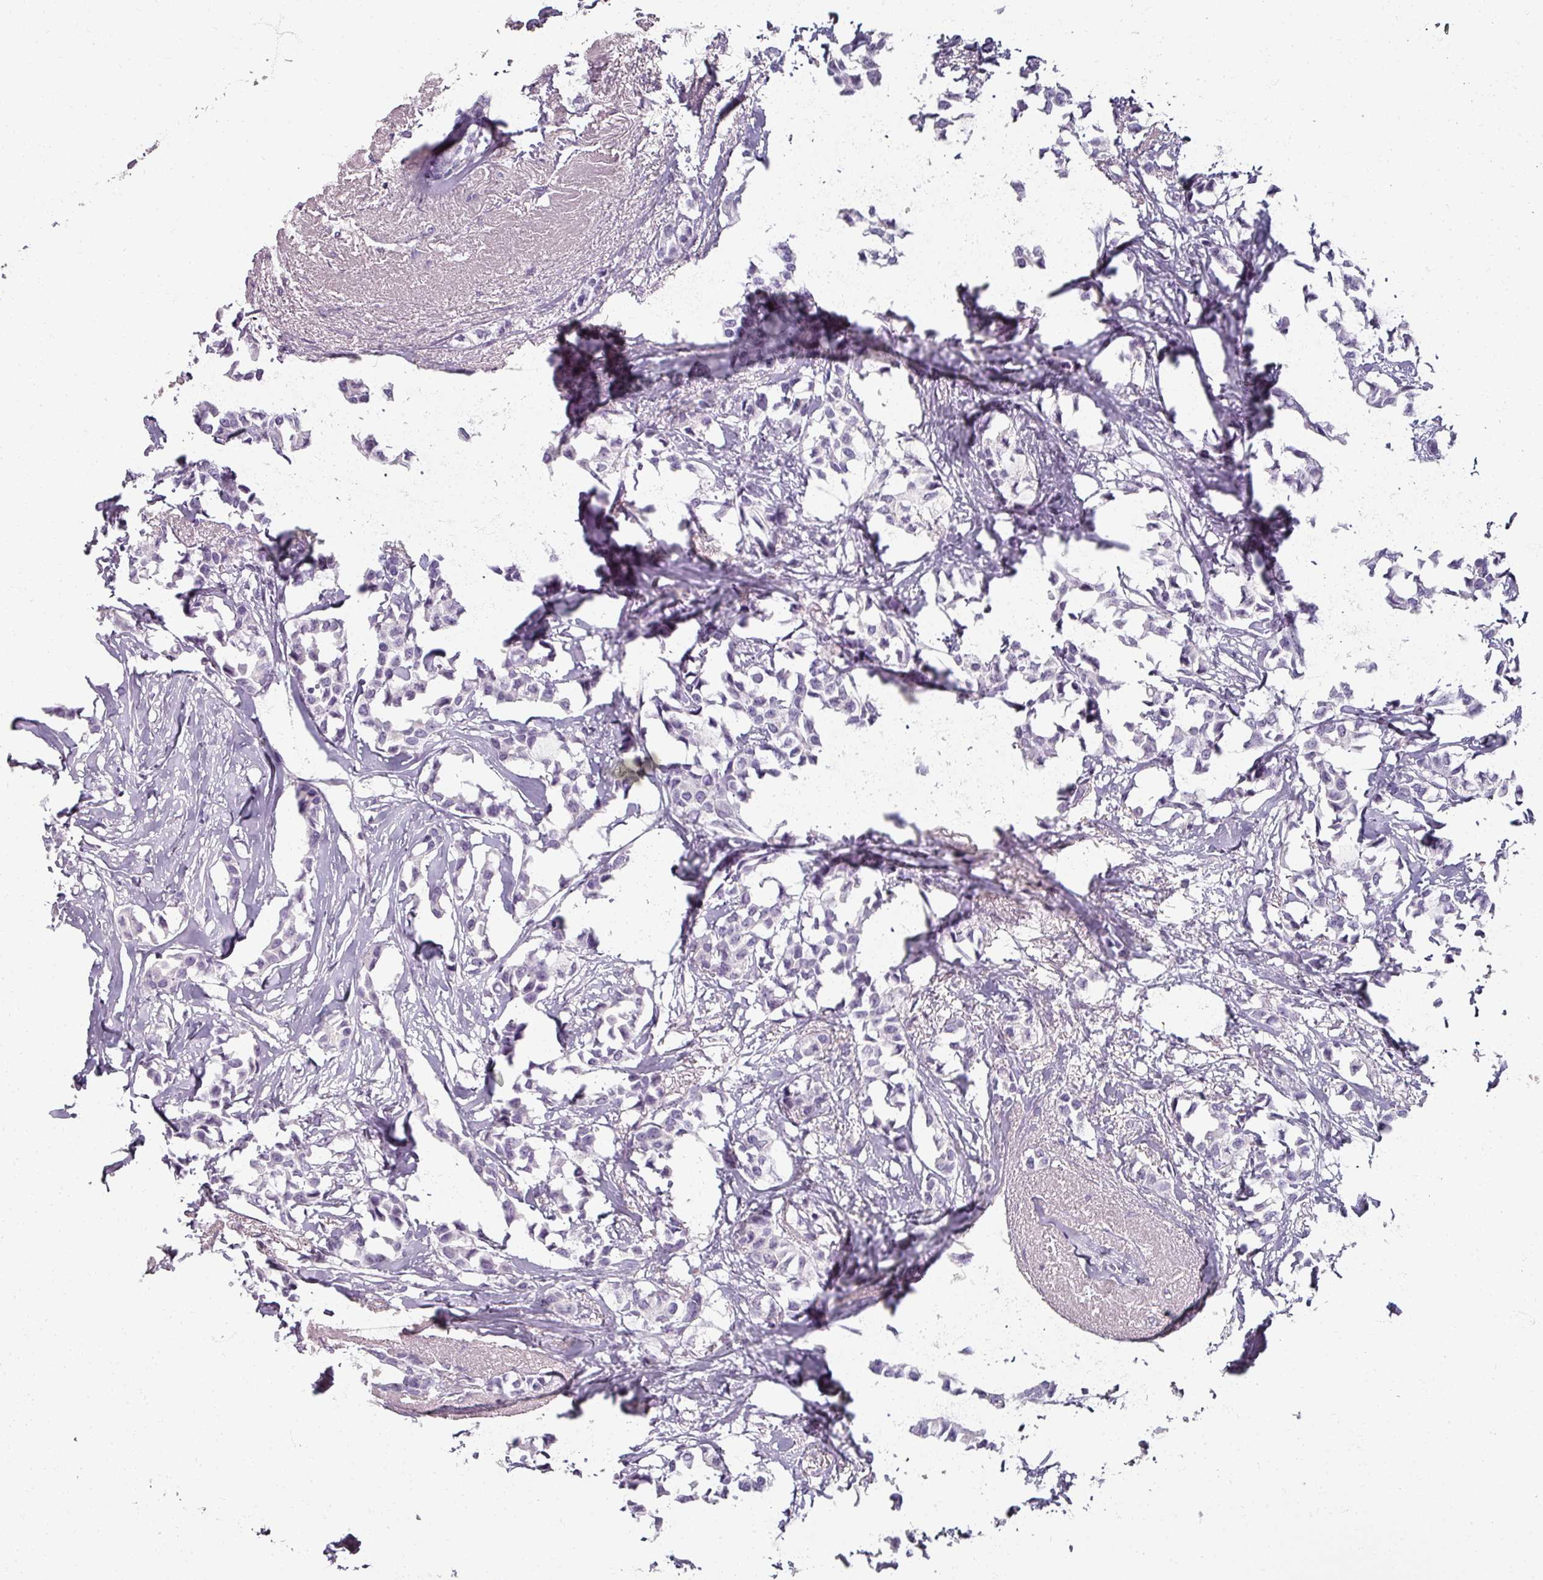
{"staining": {"intensity": "negative", "quantity": "none", "location": "none"}, "tissue": "breast cancer", "cell_type": "Tumor cells", "image_type": "cancer", "snomed": [{"axis": "morphology", "description": "Duct carcinoma"}, {"axis": "topography", "description": "Breast"}], "caption": "Immunohistochemistry (IHC) histopathology image of neoplastic tissue: human invasive ductal carcinoma (breast) stained with DAB demonstrates no significant protein expression in tumor cells.", "gene": "REG3G", "patient": {"sex": "female", "age": 73}}